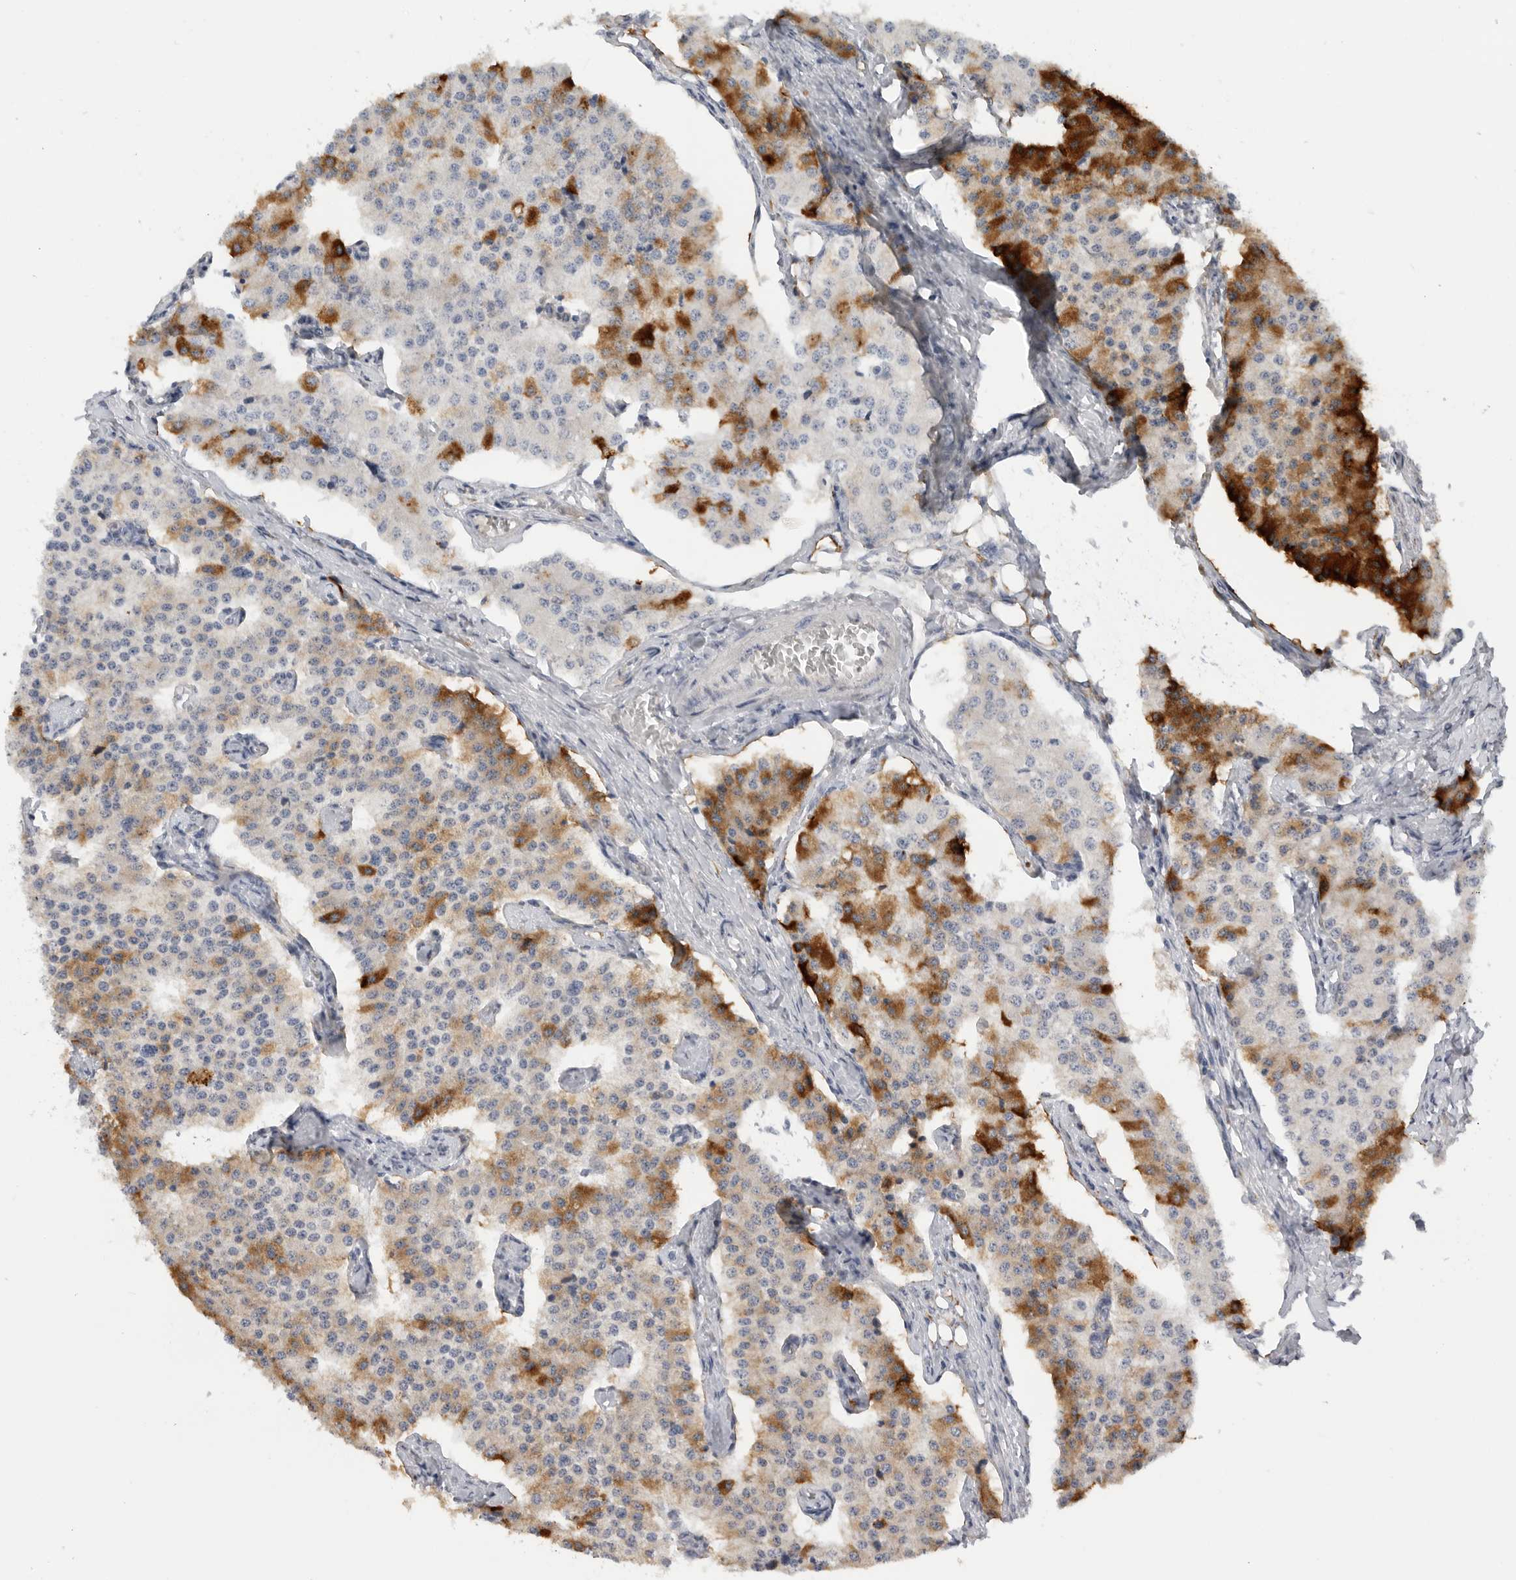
{"staining": {"intensity": "moderate", "quantity": "25%-75%", "location": "cytoplasmic/membranous"}, "tissue": "carcinoid", "cell_type": "Tumor cells", "image_type": "cancer", "snomed": [{"axis": "morphology", "description": "Carcinoid, malignant, NOS"}, {"axis": "topography", "description": "Colon"}], "caption": "Protein expression analysis of carcinoid displays moderate cytoplasmic/membranous positivity in approximately 25%-75% of tumor cells. (Stains: DAB in brown, nuclei in blue, Microscopy: brightfield microscopy at high magnification).", "gene": "DYRK2", "patient": {"sex": "female", "age": 52}}